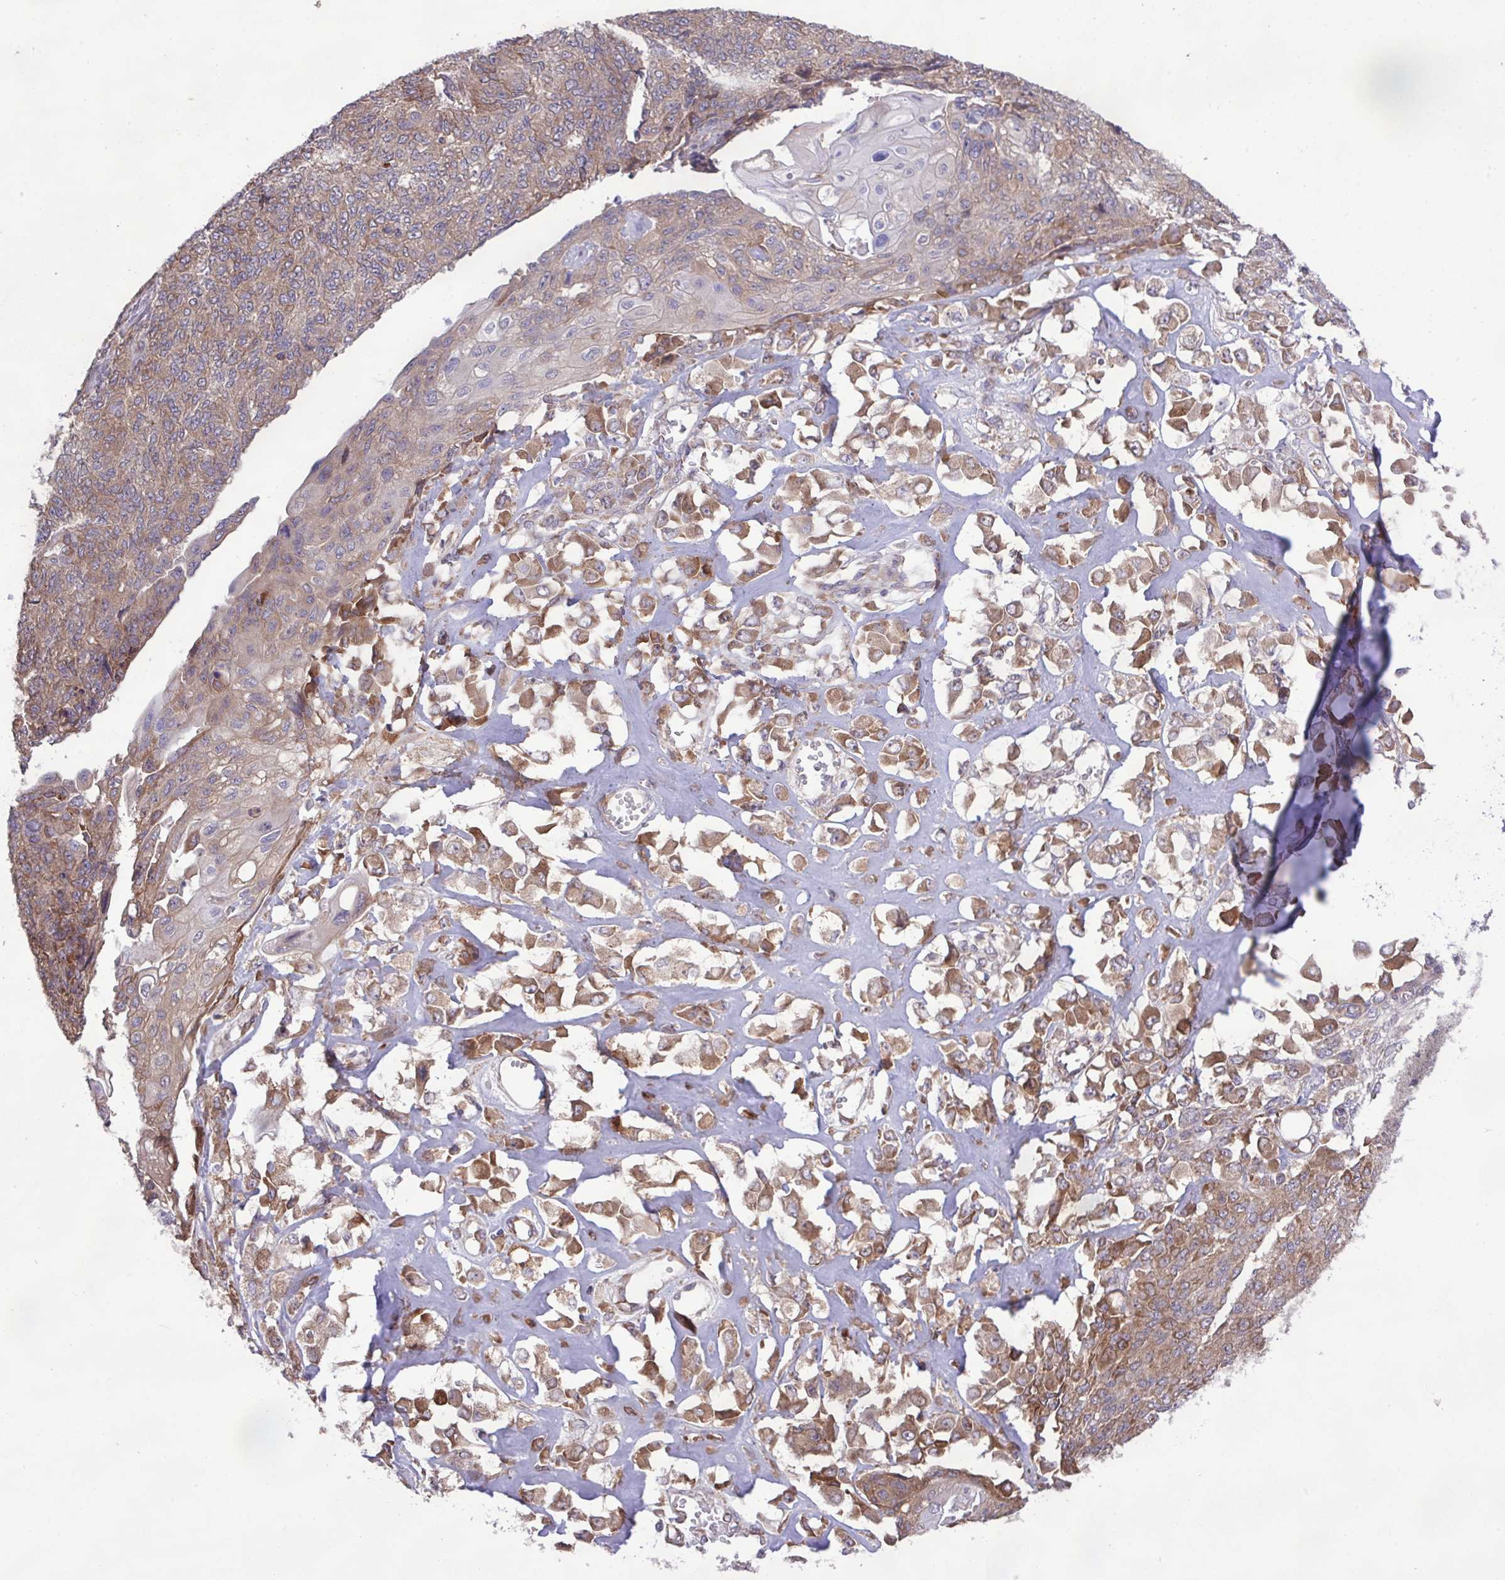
{"staining": {"intensity": "moderate", "quantity": ">75%", "location": "cytoplasmic/membranous"}, "tissue": "endometrial cancer", "cell_type": "Tumor cells", "image_type": "cancer", "snomed": [{"axis": "morphology", "description": "Adenocarcinoma, NOS"}, {"axis": "topography", "description": "Endometrium"}], "caption": "An immunohistochemistry micrograph of tumor tissue is shown. Protein staining in brown shows moderate cytoplasmic/membranous positivity in endometrial adenocarcinoma within tumor cells. (DAB (3,3'-diaminobenzidine) = brown stain, brightfield microscopy at high magnification).", "gene": "MEGF6", "patient": {"sex": "female", "age": 32}}